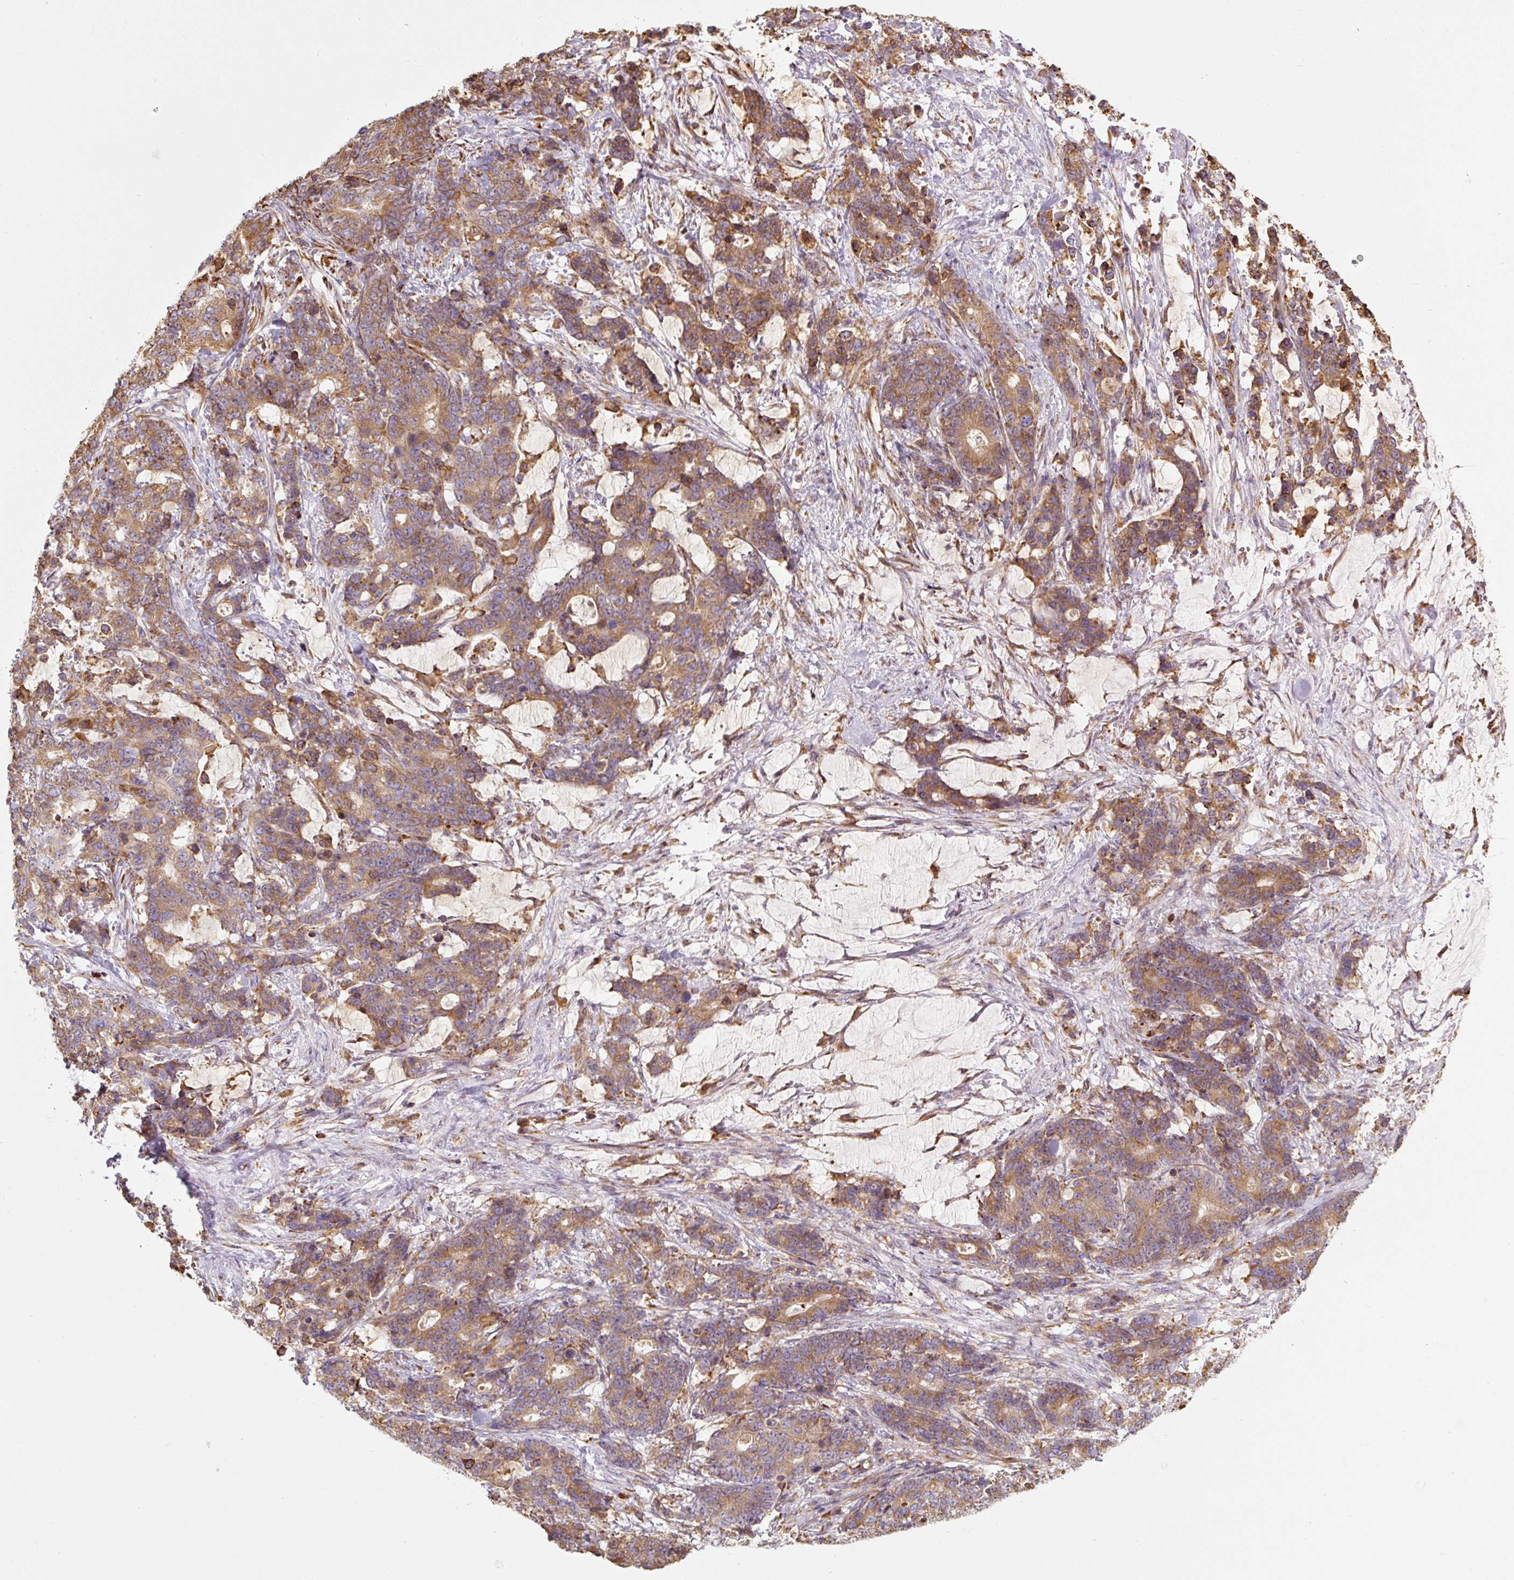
{"staining": {"intensity": "moderate", "quantity": ">75%", "location": "cytoplasmic/membranous"}, "tissue": "stomach cancer", "cell_type": "Tumor cells", "image_type": "cancer", "snomed": [{"axis": "morphology", "description": "Normal tissue, NOS"}, {"axis": "morphology", "description": "Adenocarcinoma, NOS"}, {"axis": "topography", "description": "Stomach"}], "caption": "Tumor cells display medium levels of moderate cytoplasmic/membranous staining in about >75% of cells in human stomach adenocarcinoma.", "gene": "PRKCSH", "patient": {"sex": "female", "age": 64}}